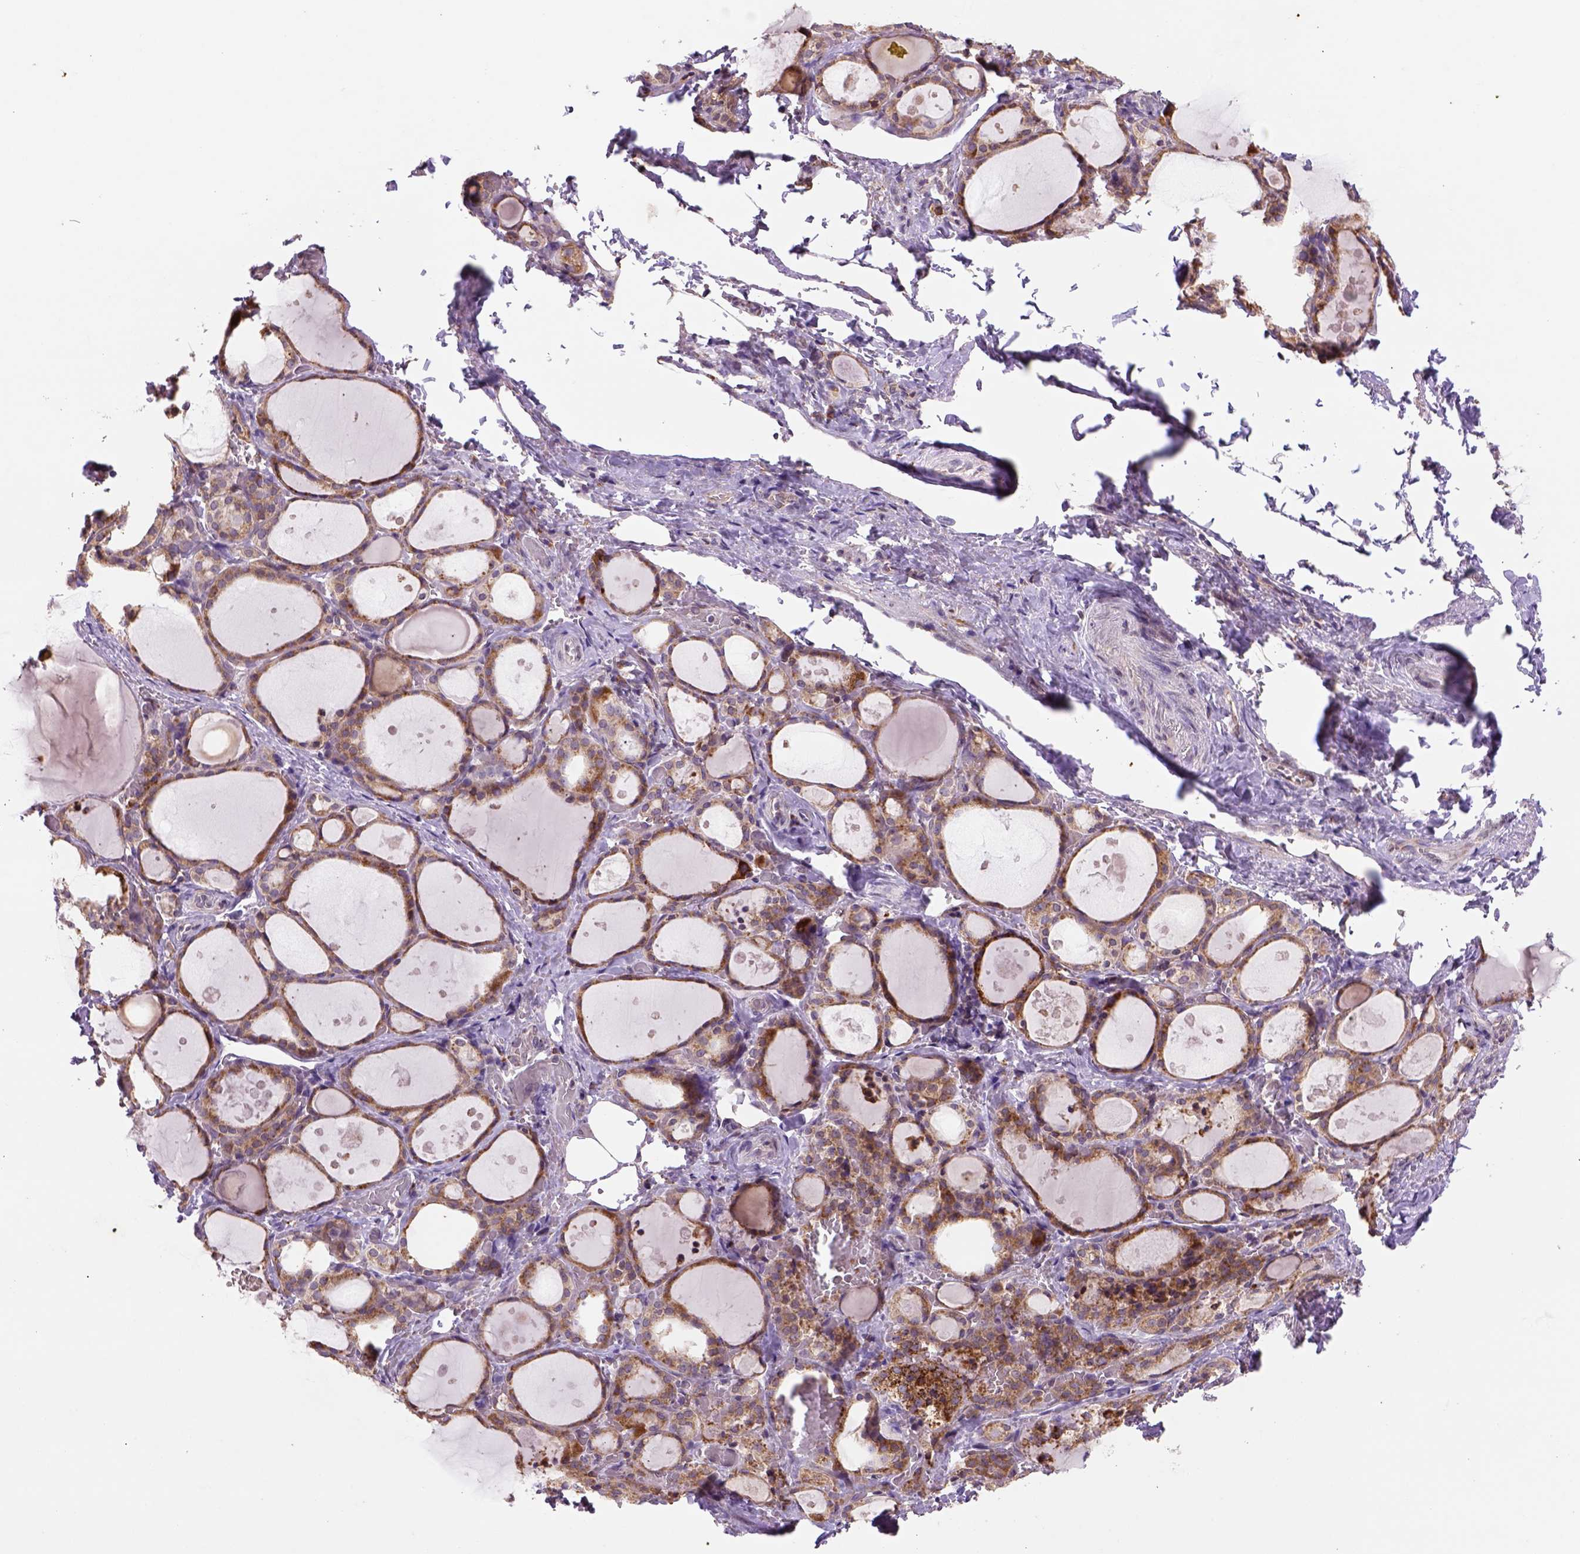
{"staining": {"intensity": "strong", "quantity": ">75%", "location": "cytoplasmic/membranous"}, "tissue": "thyroid gland", "cell_type": "Glandular cells", "image_type": "normal", "snomed": [{"axis": "morphology", "description": "Normal tissue, NOS"}, {"axis": "topography", "description": "Thyroid gland"}], "caption": "An image of human thyroid gland stained for a protein demonstrates strong cytoplasmic/membranous brown staining in glandular cells.", "gene": "FZD7", "patient": {"sex": "male", "age": 68}}